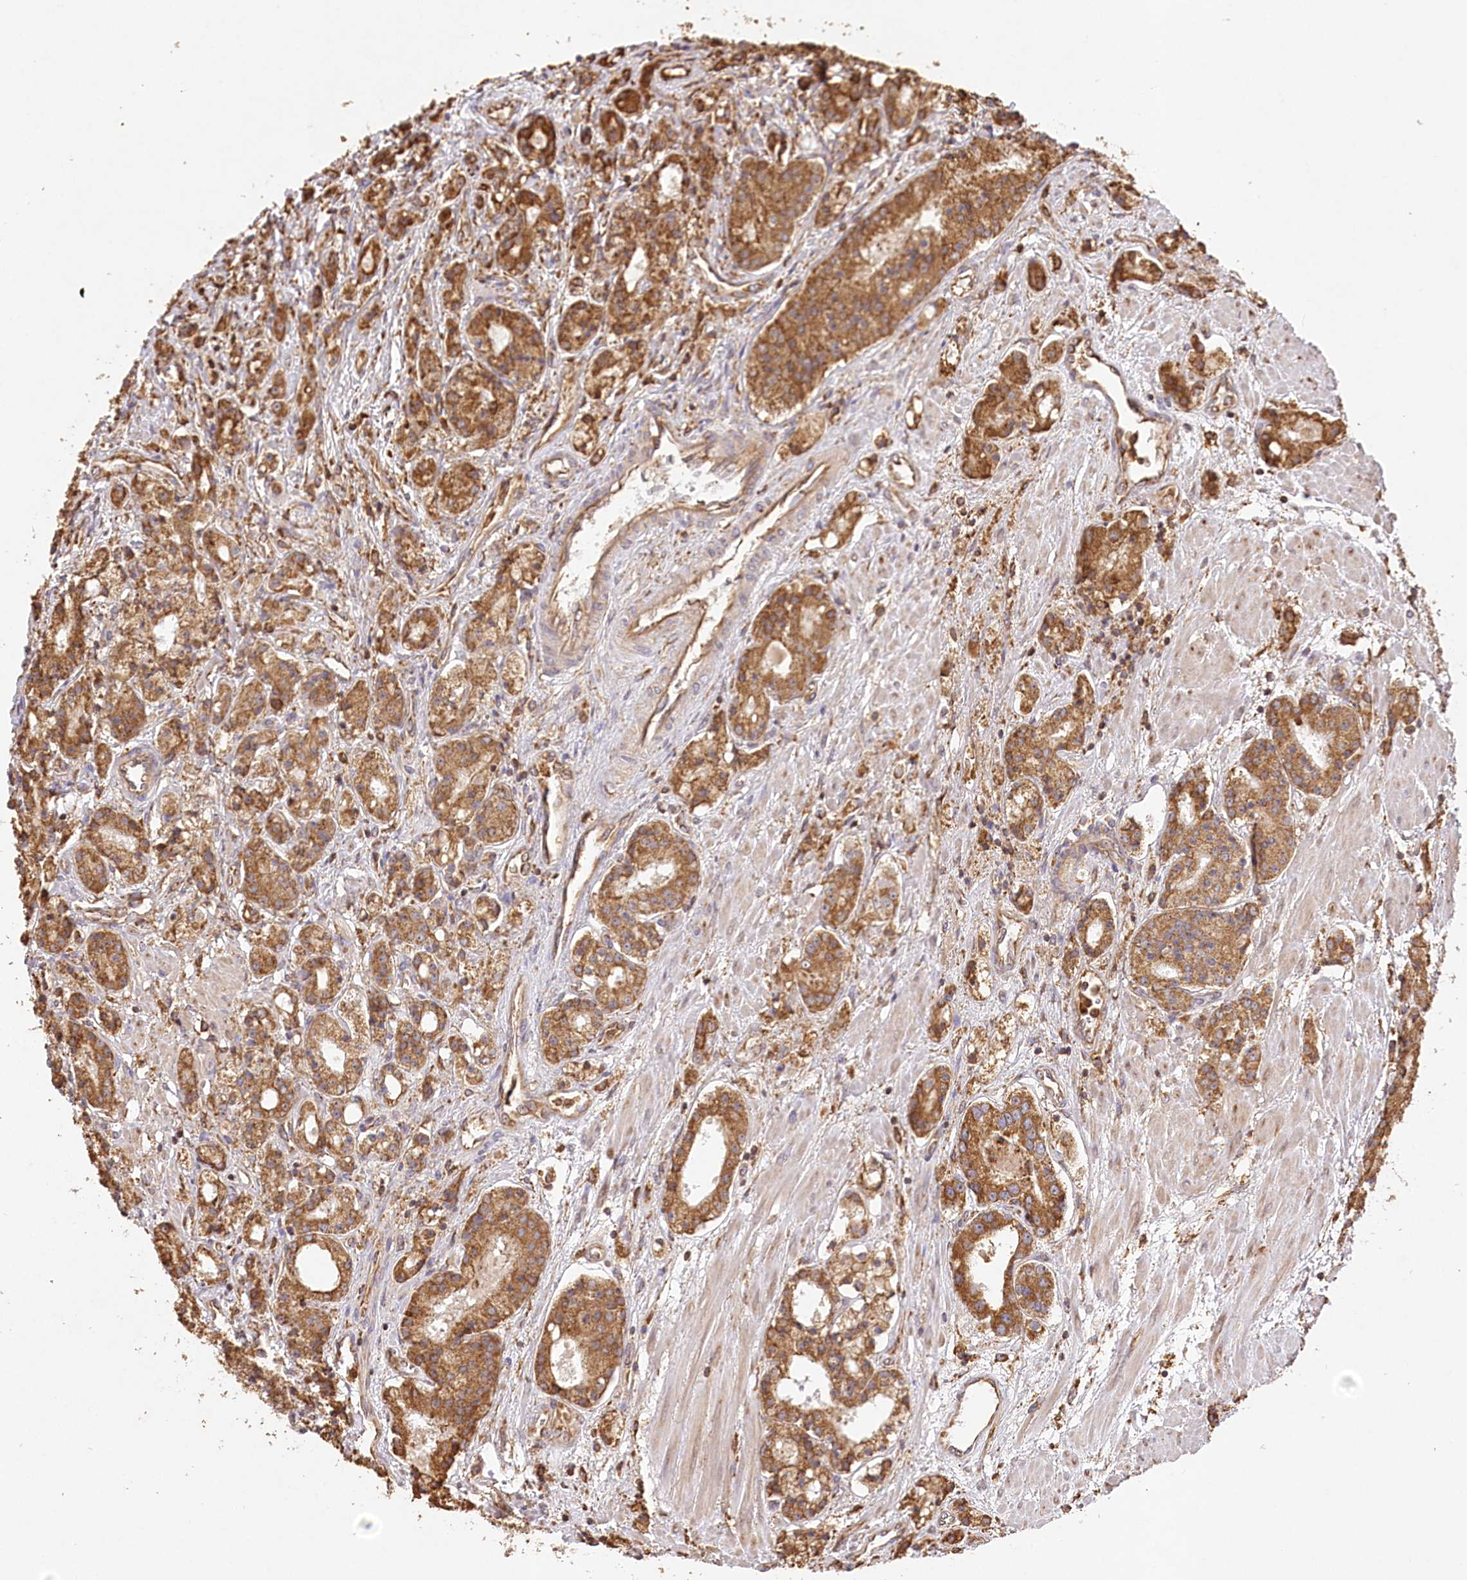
{"staining": {"intensity": "strong", "quantity": ">75%", "location": "cytoplasmic/membranous"}, "tissue": "prostate cancer", "cell_type": "Tumor cells", "image_type": "cancer", "snomed": [{"axis": "morphology", "description": "Adenocarcinoma, High grade"}, {"axis": "topography", "description": "Prostate"}], "caption": "Immunohistochemistry (IHC) histopathology image of human prostate cancer stained for a protein (brown), which demonstrates high levels of strong cytoplasmic/membranous staining in approximately >75% of tumor cells.", "gene": "ACAP2", "patient": {"sex": "male", "age": 60}}